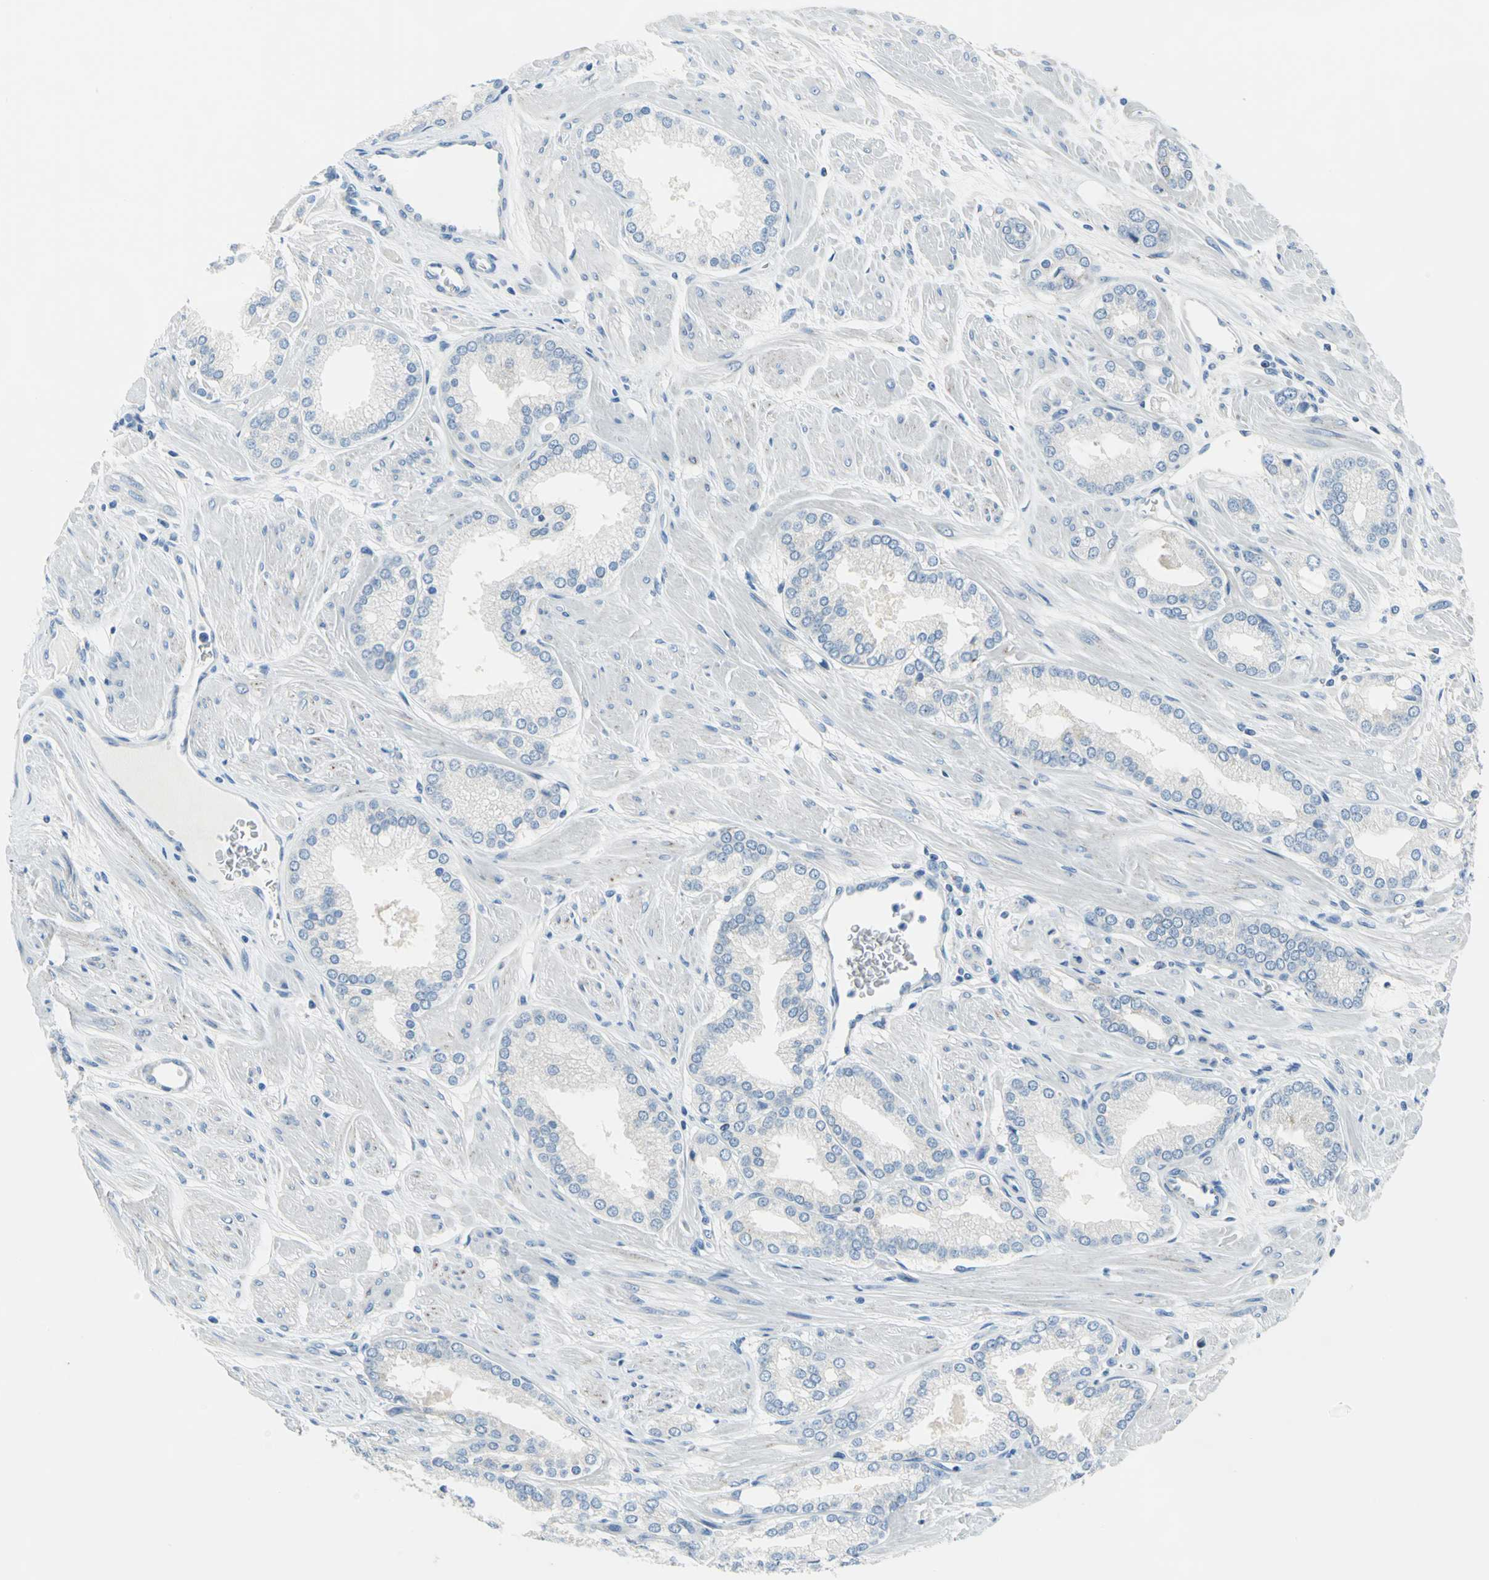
{"staining": {"intensity": "negative", "quantity": "none", "location": "none"}, "tissue": "prostate cancer", "cell_type": "Tumor cells", "image_type": "cancer", "snomed": [{"axis": "morphology", "description": "Adenocarcinoma, High grade"}, {"axis": "topography", "description": "Prostate"}], "caption": "High power microscopy image of an IHC micrograph of prostate cancer, revealing no significant positivity in tumor cells.", "gene": "MUC4", "patient": {"sex": "male", "age": 61}}